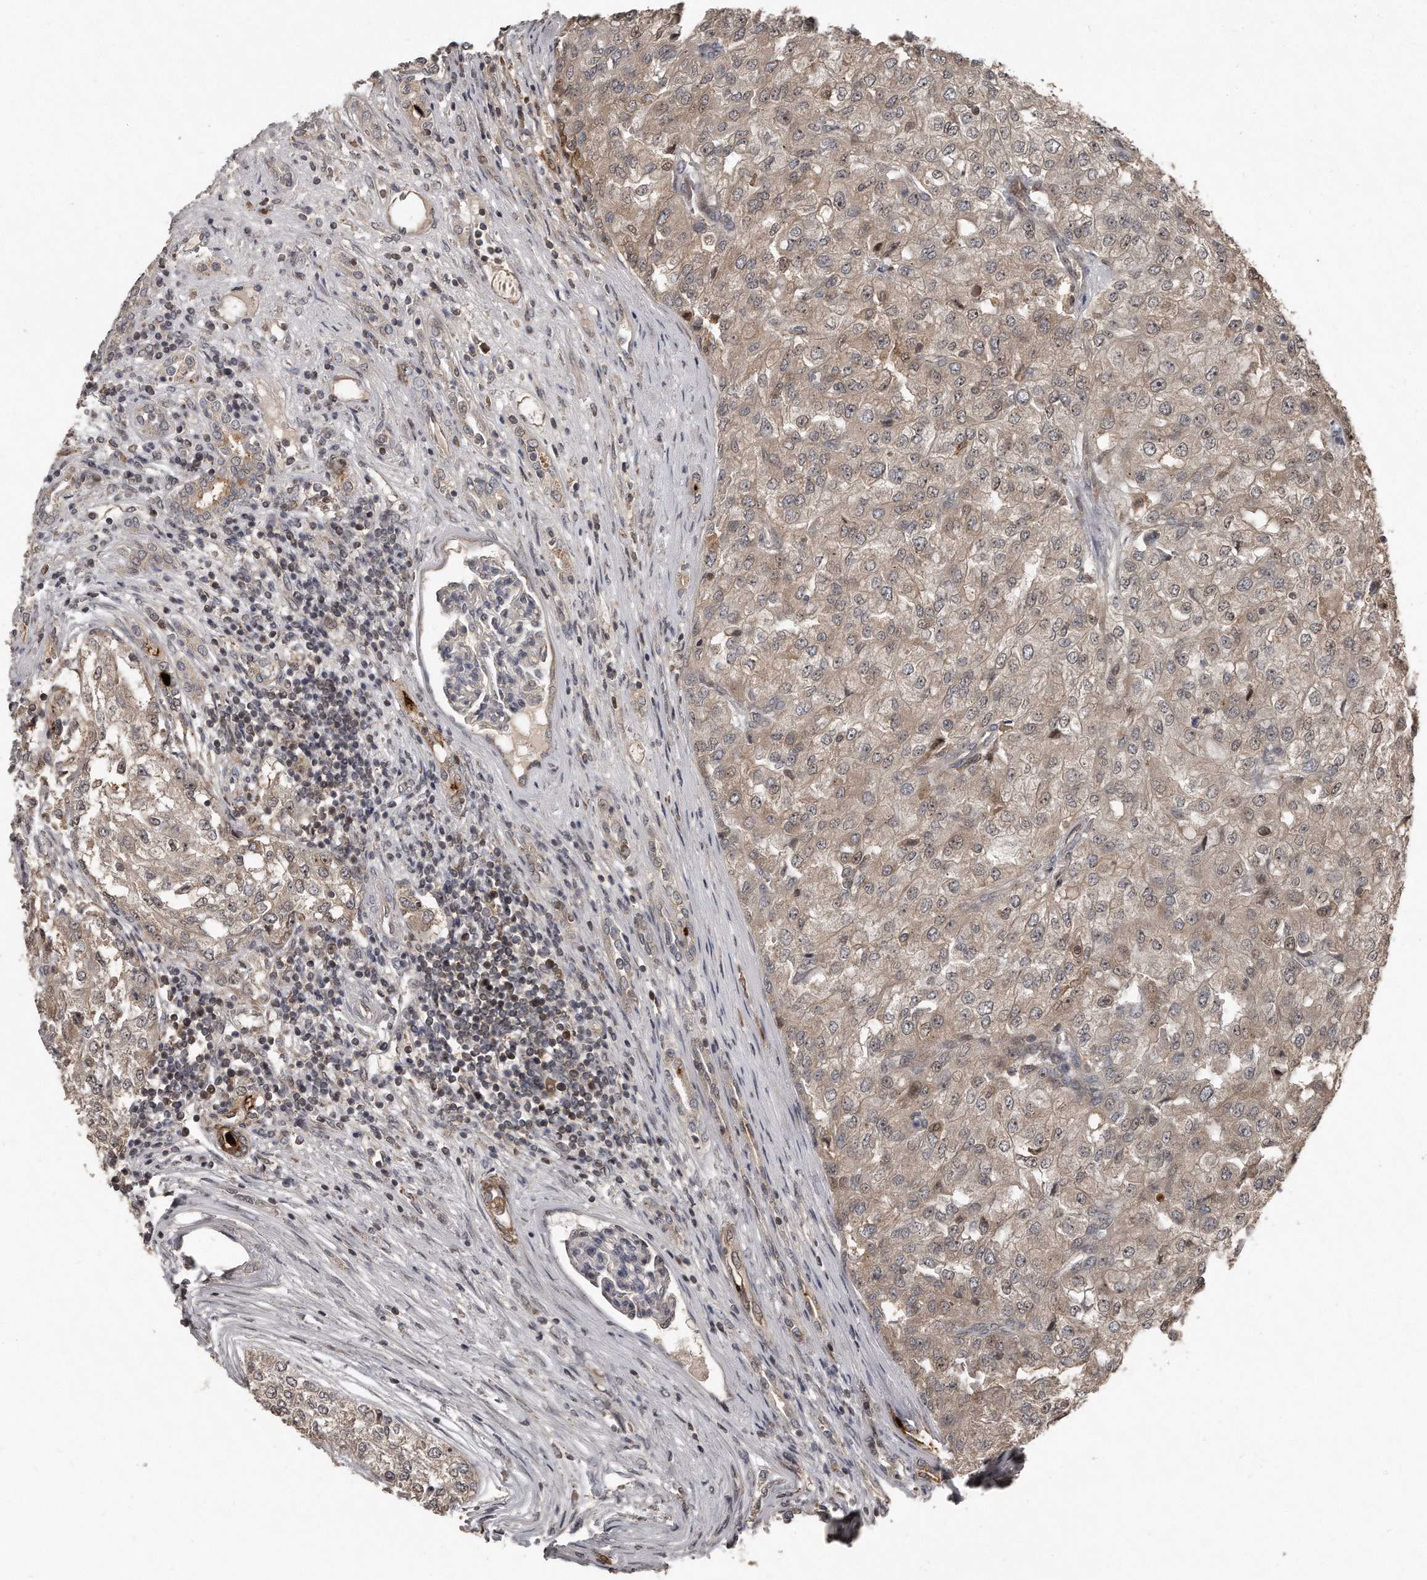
{"staining": {"intensity": "negative", "quantity": "none", "location": "none"}, "tissue": "renal cancer", "cell_type": "Tumor cells", "image_type": "cancer", "snomed": [{"axis": "morphology", "description": "Adenocarcinoma, NOS"}, {"axis": "topography", "description": "Kidney"}], "caption": "An immunohistochemistry (IHC) histopathology image of adenocarcinoma (renal) is shown. There is no staining in tumor cells of adenocarcinoma (renal).", "gene": "GCH1", "patient": {"sex": "female", "age": 54}}